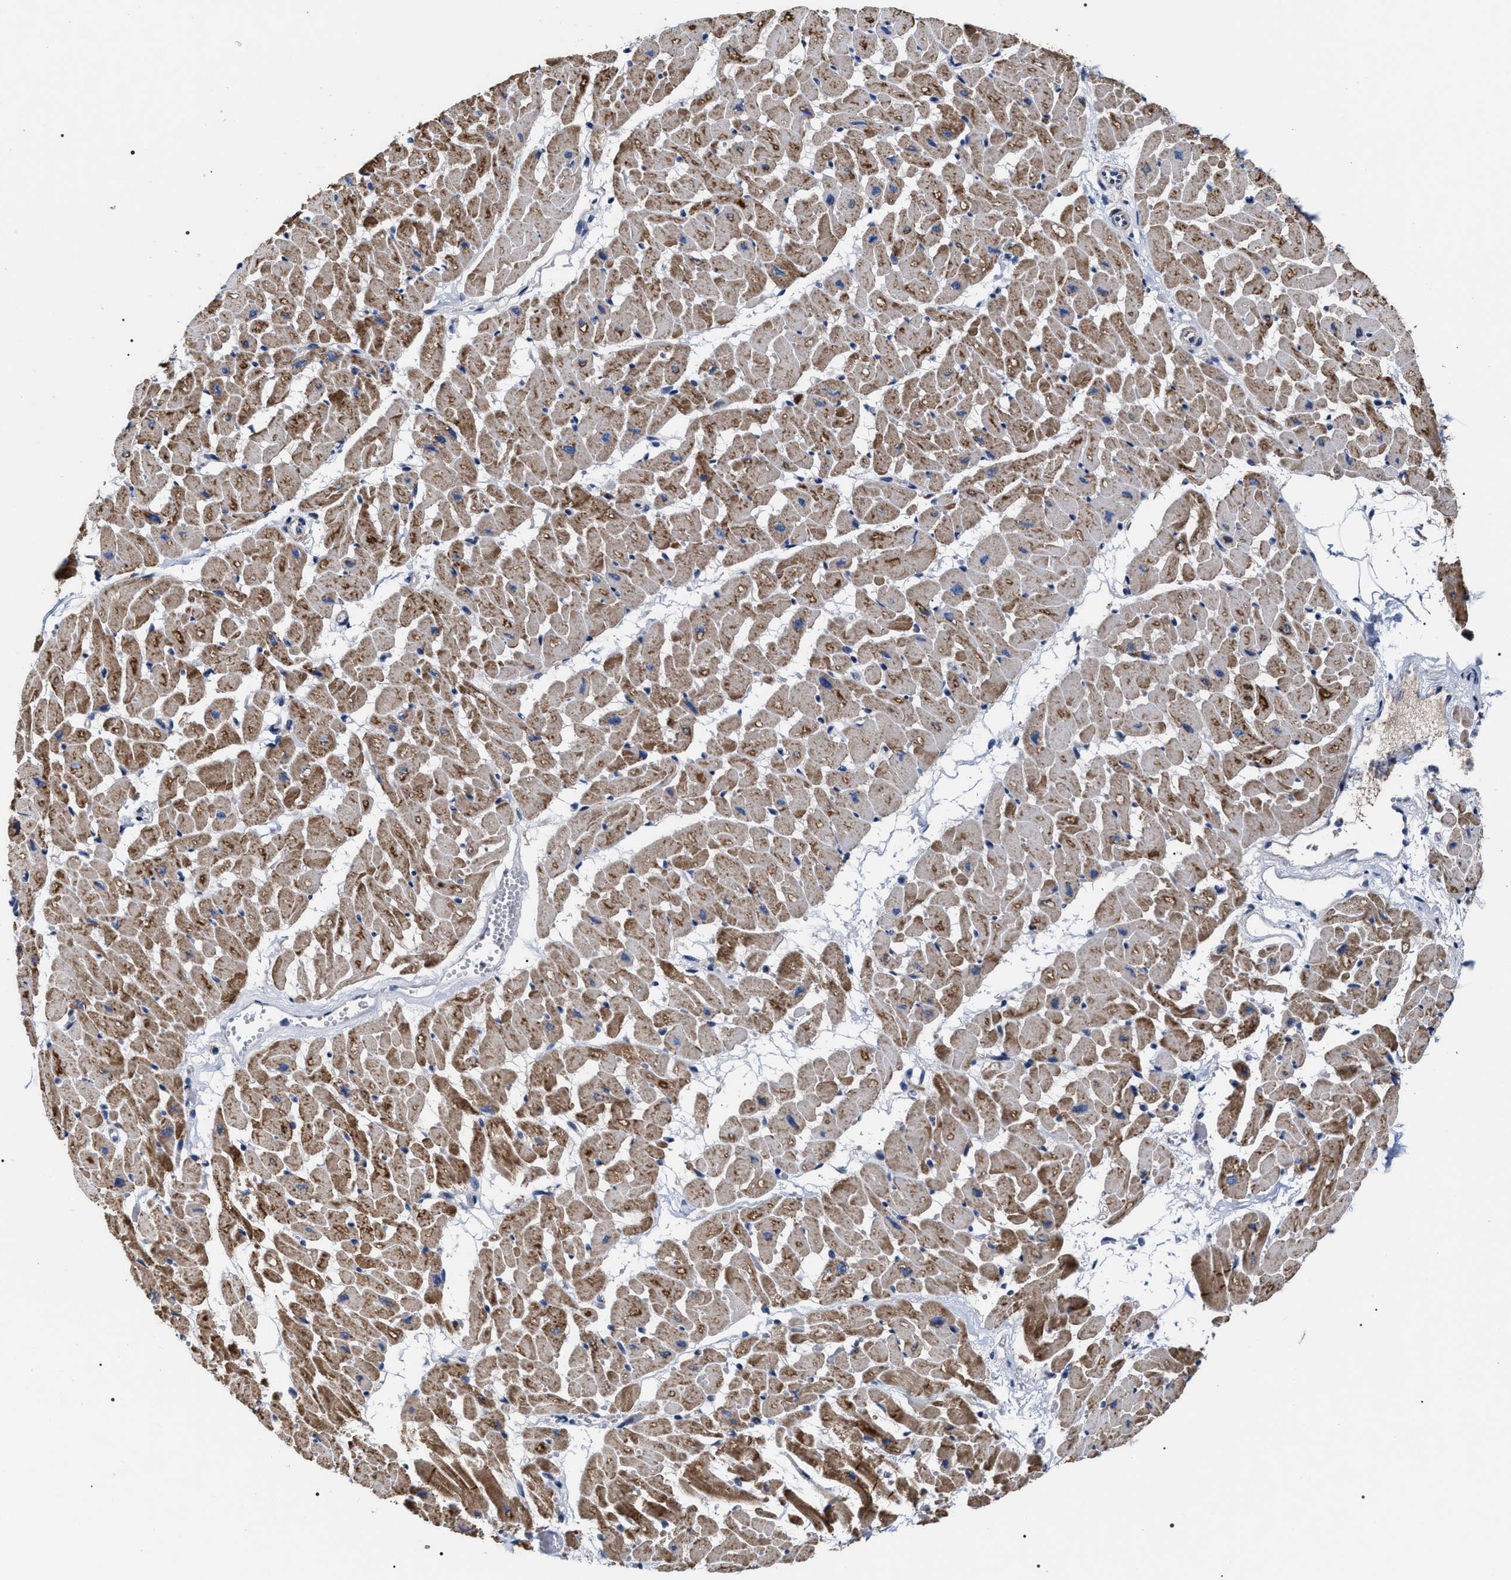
{"staining": {"intensity": "moderate", "quantity": ">75%", "location": "cytoplasmic/membranous"}, "tissue": "heart muscle", "cell_type": "Cardiomyocytes", "image_type": "normal", "snomed": [{"axis": "morphology", "description": "Normal tissue, NOS"}, {"axis": "topography", "description": "Heart"}], "caption": "Immunohistochemical staining of benign human heart muscle exhibits medium levels of moderate cytoplasmic/membranous staining in about >75% of cardiomyocytes.", "gene": "MACC1", "patient": {"sex": "female", "age": 19}}